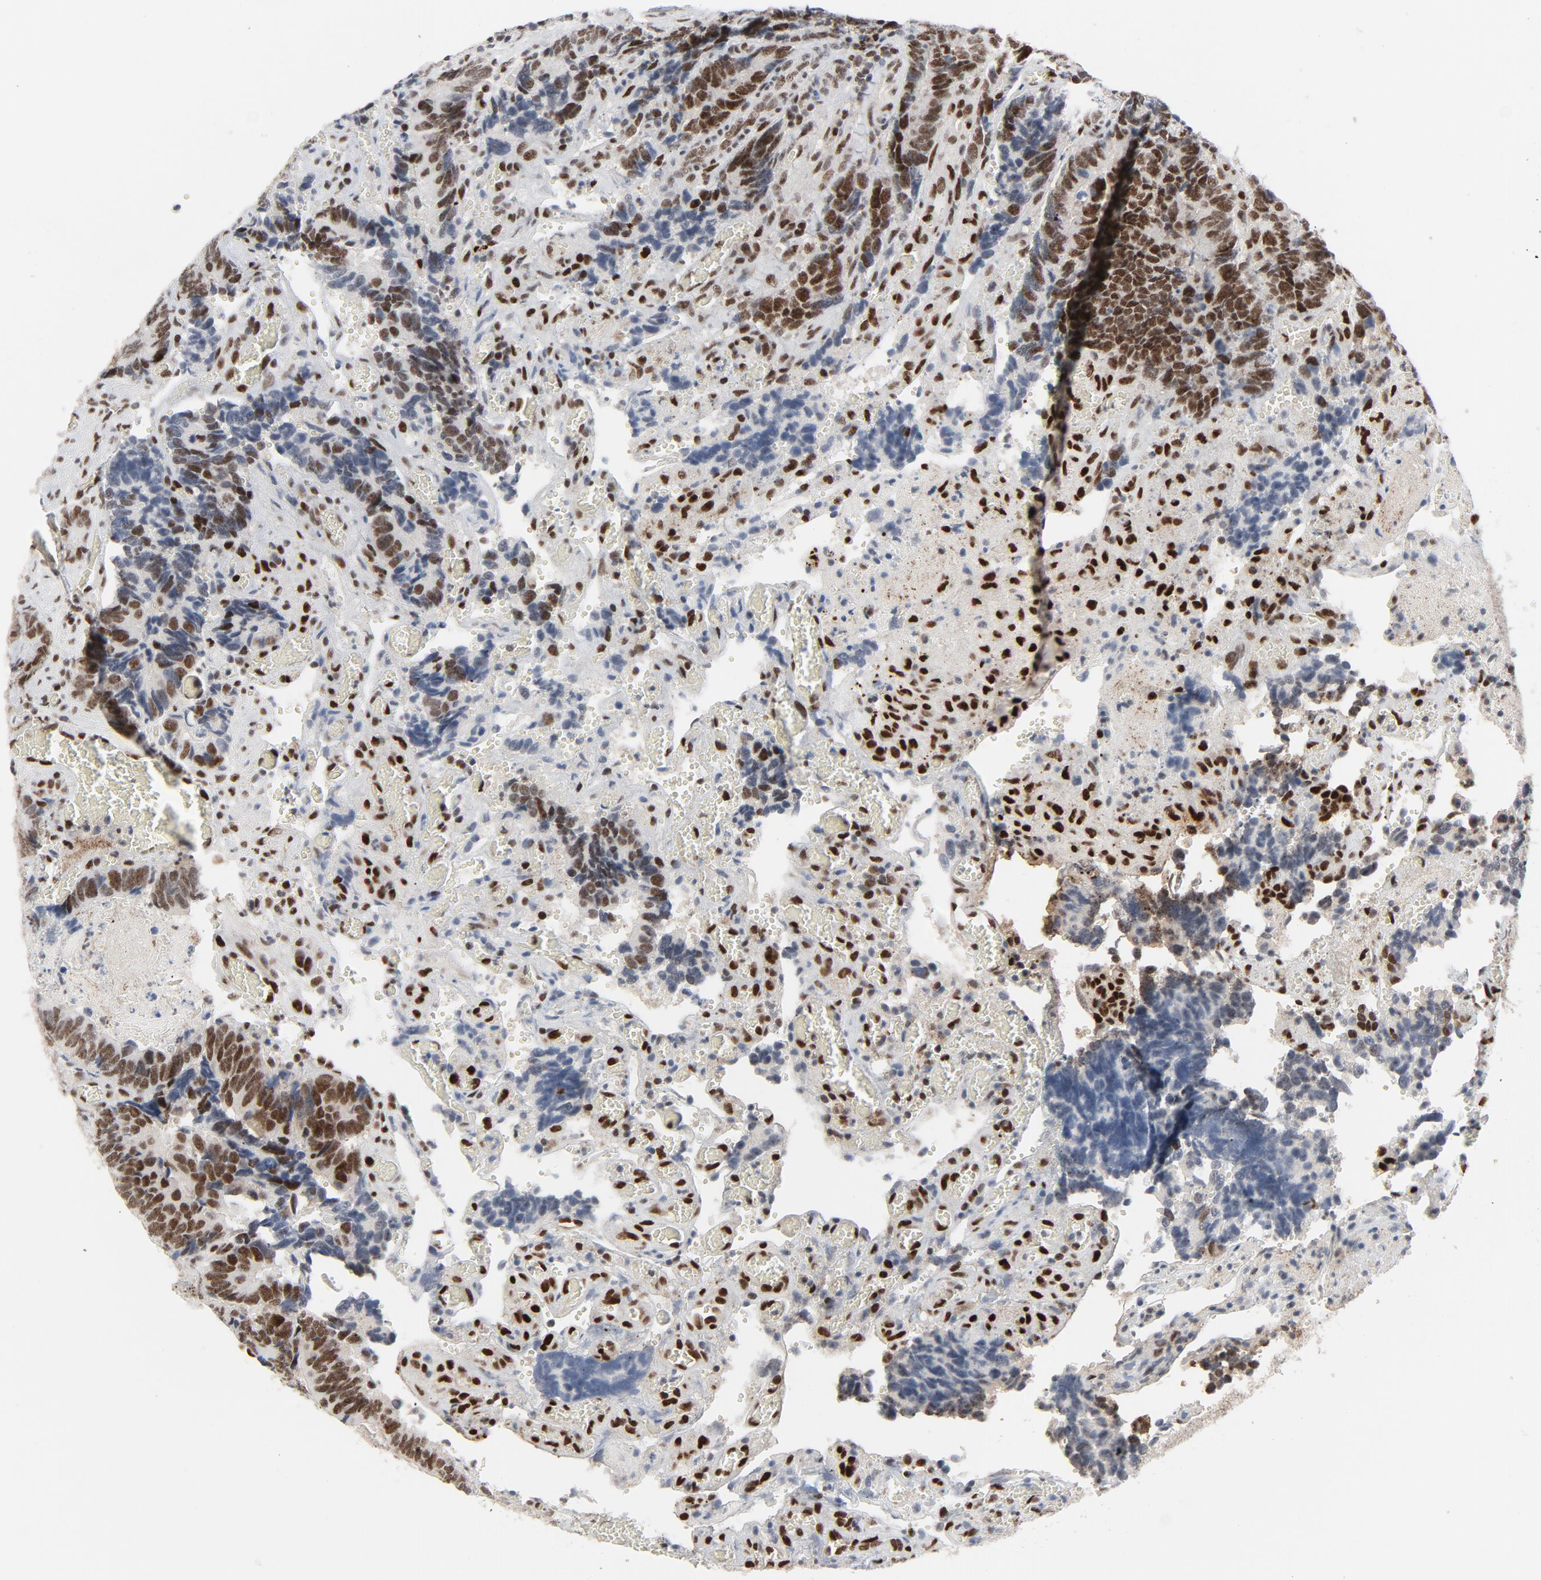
{"staining": {"intensity": "strong", "quantity": "25%-75%", "location": "nuclear"}, "tissue": "colorectal cancer", "cell_type": "Tumor cells", "image_type": "cancer", "snomed": [{"axis": "morphology", "description": "Adenocarcinoma, NOS"}, {"axis": "topography", "description": "Colon"}], "caption": "The micrograph displays staining of colorectal cancer, revealing strong nuclear protein expression (brown color) within tumor cells.", "gene": "JMJD6", "patient": {"sex": "male", "age": 72}}